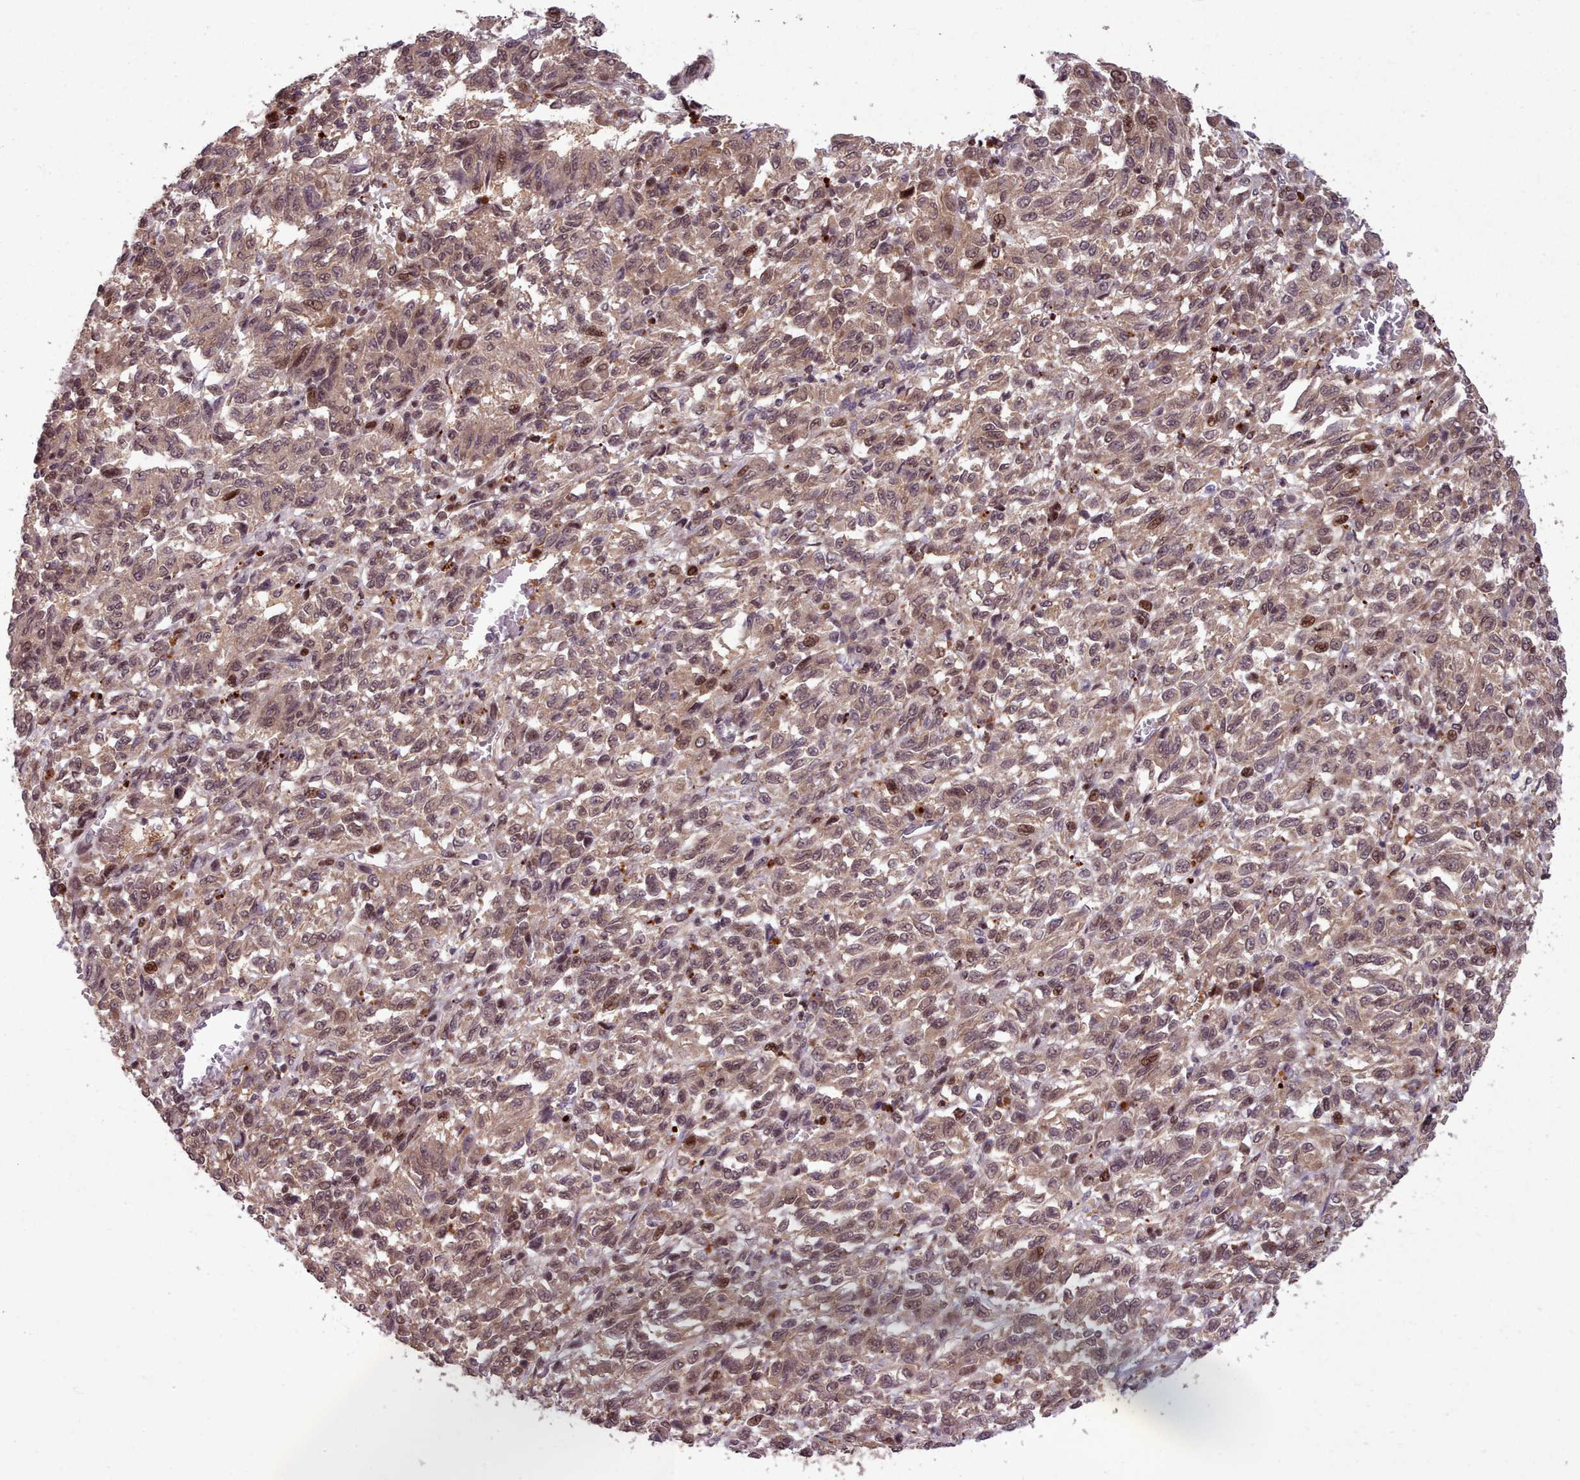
{"staining": {"intensity": "moderate", "quantity": ">75%", "location": "cytoplasmic/membranous,nuclear"}, "tissue": "melanoma", "cell_type": "Tumor cells", "image_type": "cancer", "snomed": [{"axis": "morphology", "description": "Malignant melanoma, Metastatic site"}, {"axis": "topography", "description": "Lung"}], "caption": "Tumor cells show medium levels of moderate cytoplasmic/membranous and nuclear positivity in about >75% of cells in melanoma.", "gene": "ENSA", "patient": {"sex": "male", "age": 64}}